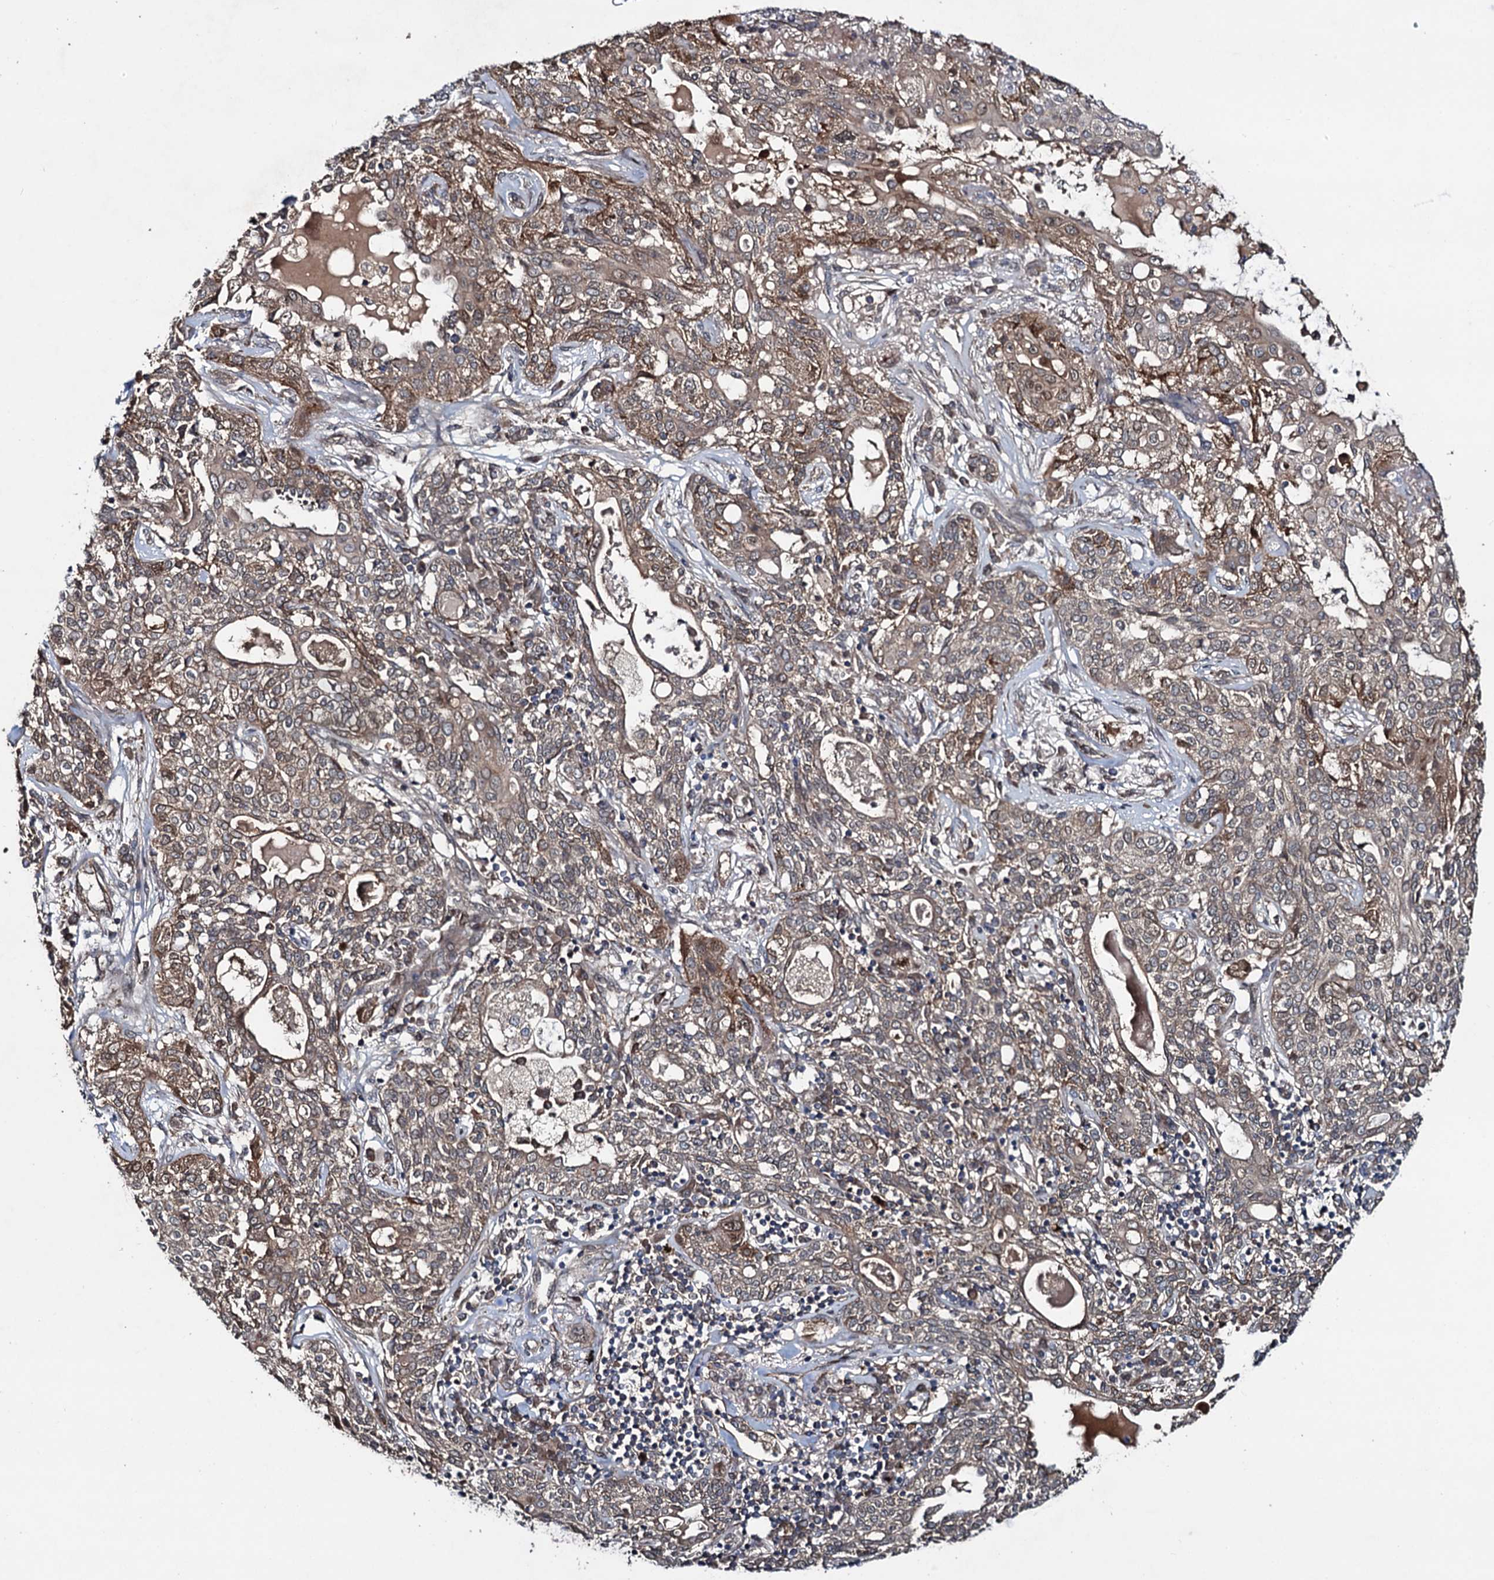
{"staining": {"intensity": "moderate", "quantity": ">75%", "location": "cytoplasmic/membranous"}, "tissue": "lung cancer", "cell_type": "Tumor cells", "image_type": "cancer", "snomed": [{"axis": "morphology", "description": "Squamous cell carcinoma, NOS"}, {"axis": "topography", "description": "Lung"}], "caption": "Protein staining of lung cancer tissue demonstrates moderate cytoplasmic/membranous positivity in about >75% of tumor cells.", "gene": "RHOBTB1", "patient": {"sex": "female", "age": 70}}